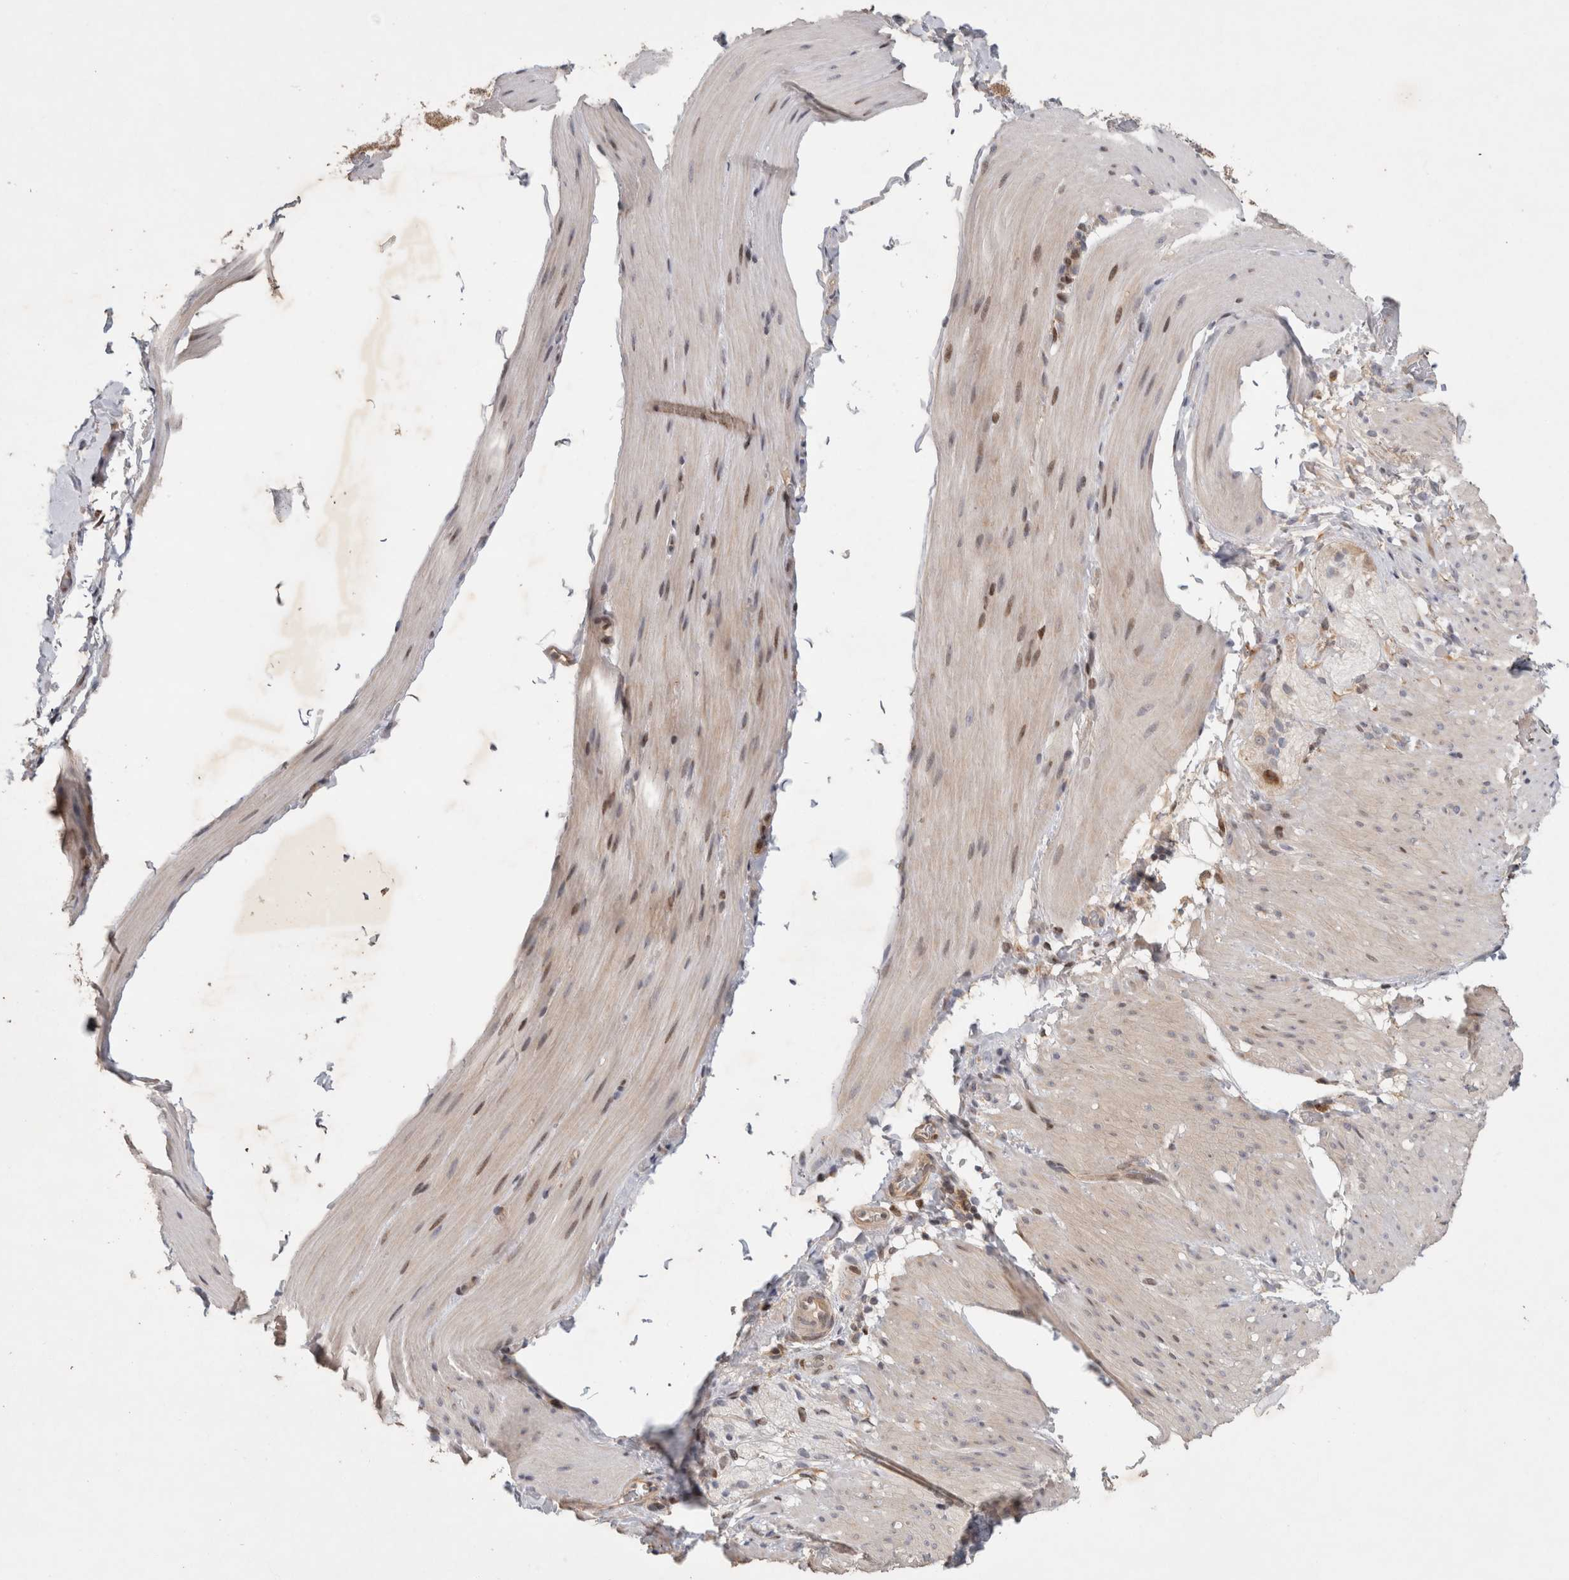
{"staining": {"intensity": "moderate", "quantity": "<25%", "location": "cytoplasmic/membranous,nuclear"}, "tissue": "smooth muscle", "cell_type": "Smooth muscle cells", "image_type": "normal", "snomed": [{"axis": "morphology", "description": "Normal tissue, NOS"}, {"axis": "topography", "description": "Smooth muscle"}, {"axis": "topography", "description": "Small intestine"}], "caption": "Smooth muscle cells show low levels of moderate cytoplasmic/membranous,nuclear expression in approximately <25% of cells in benign smooth muscle.", "gene": "C8orf58", "patient": {"sex": "female", "age": 84}}